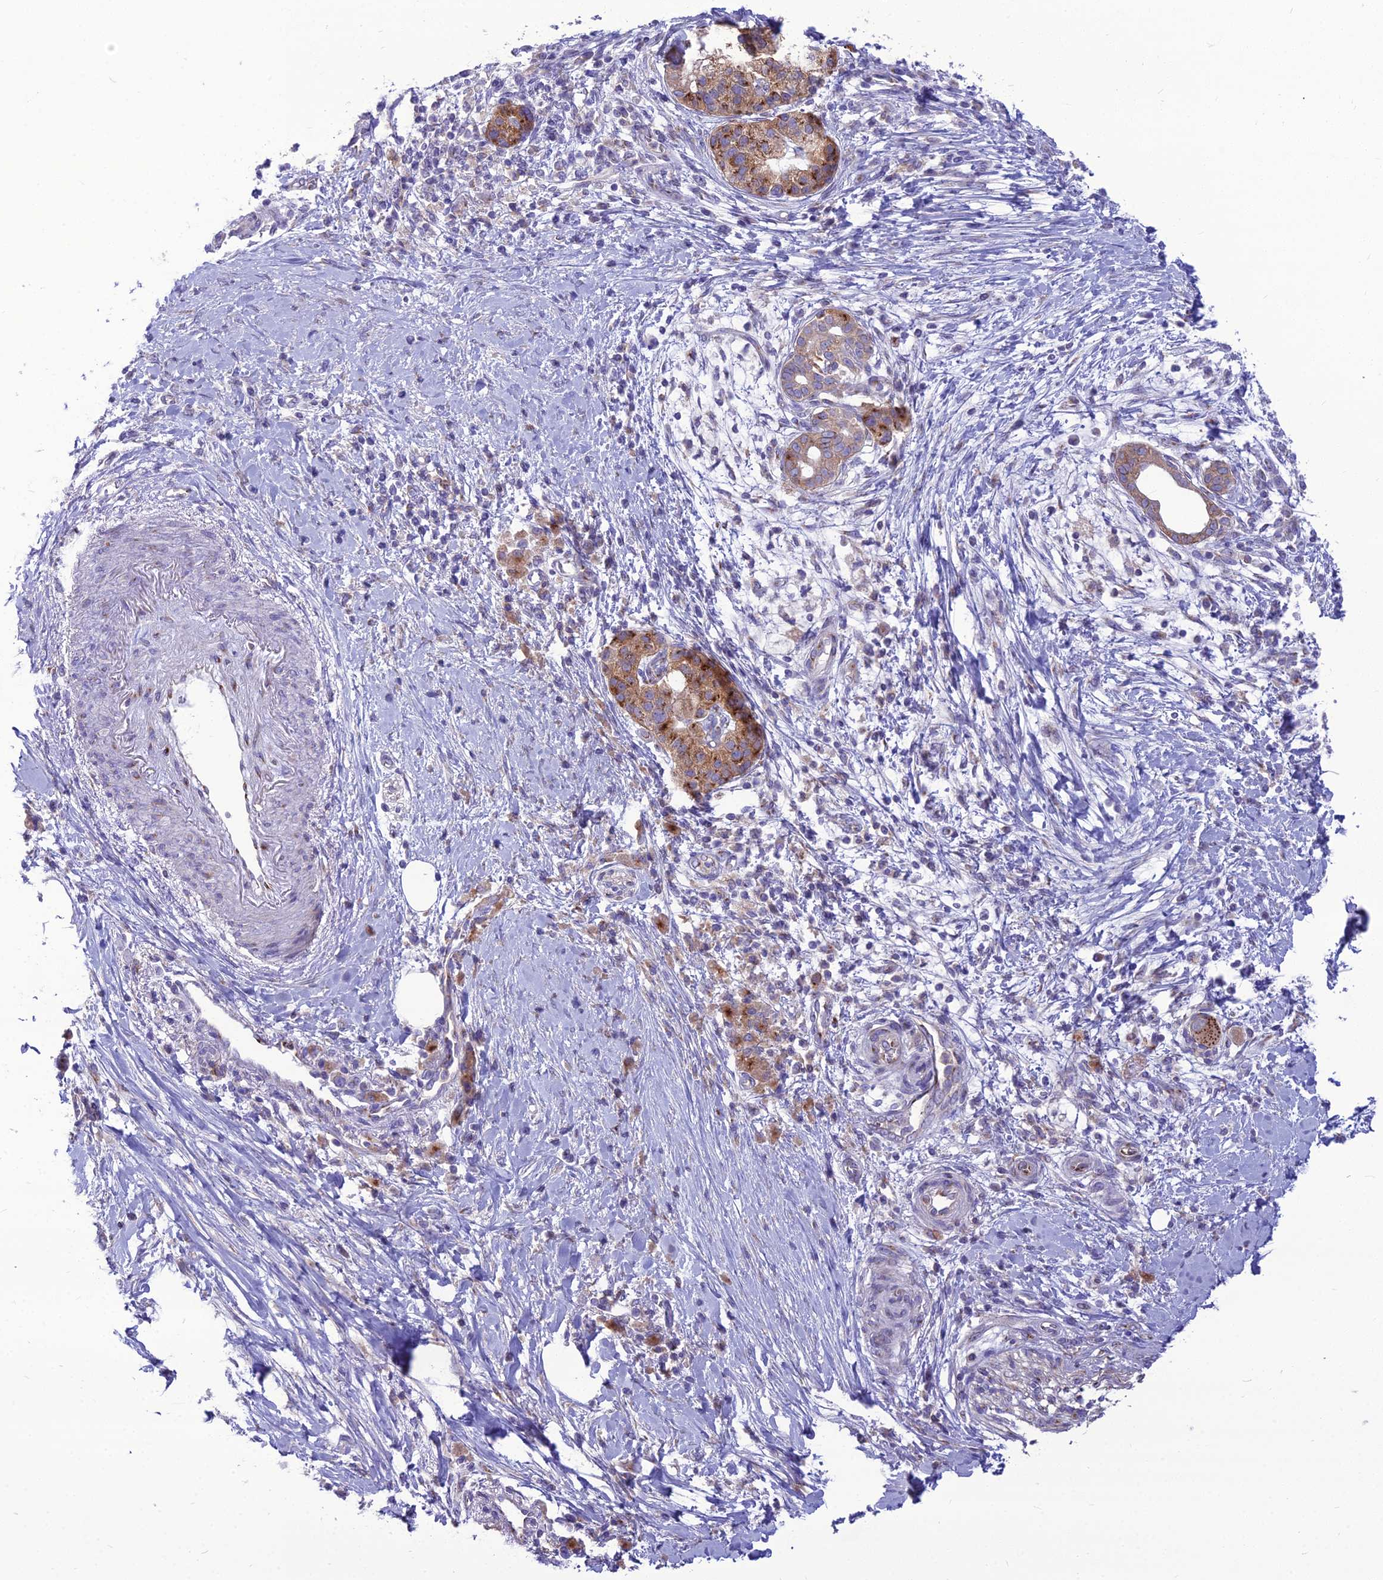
{"staining": {"intensity": "moderate", "quantity": "25%-75%", "location": "cytoplasmic/membranous"}, "tissue": "pancreatic cancer", "cell_type": "Tumor cells", "image_type": "cancer", "snomed": [{"axis": "morphology", "description": "Adenocarcinoma, NOS"}, {"axis": "topography", "description": "Pancreas"}], "caption": "Pancreatic adenocarcinoma stained with DAB immunohistochemistry shows medium levels of moderate cytoplasmic/membranous staining in about 25%-75% of tumor cells. The protein is stained brown, and the nuclei are stained in blue (DAB IHC with brightfield microscopy, high magnification).", "gene": "SPRYD7", "patient": {"sex": "male", "age": 58}}